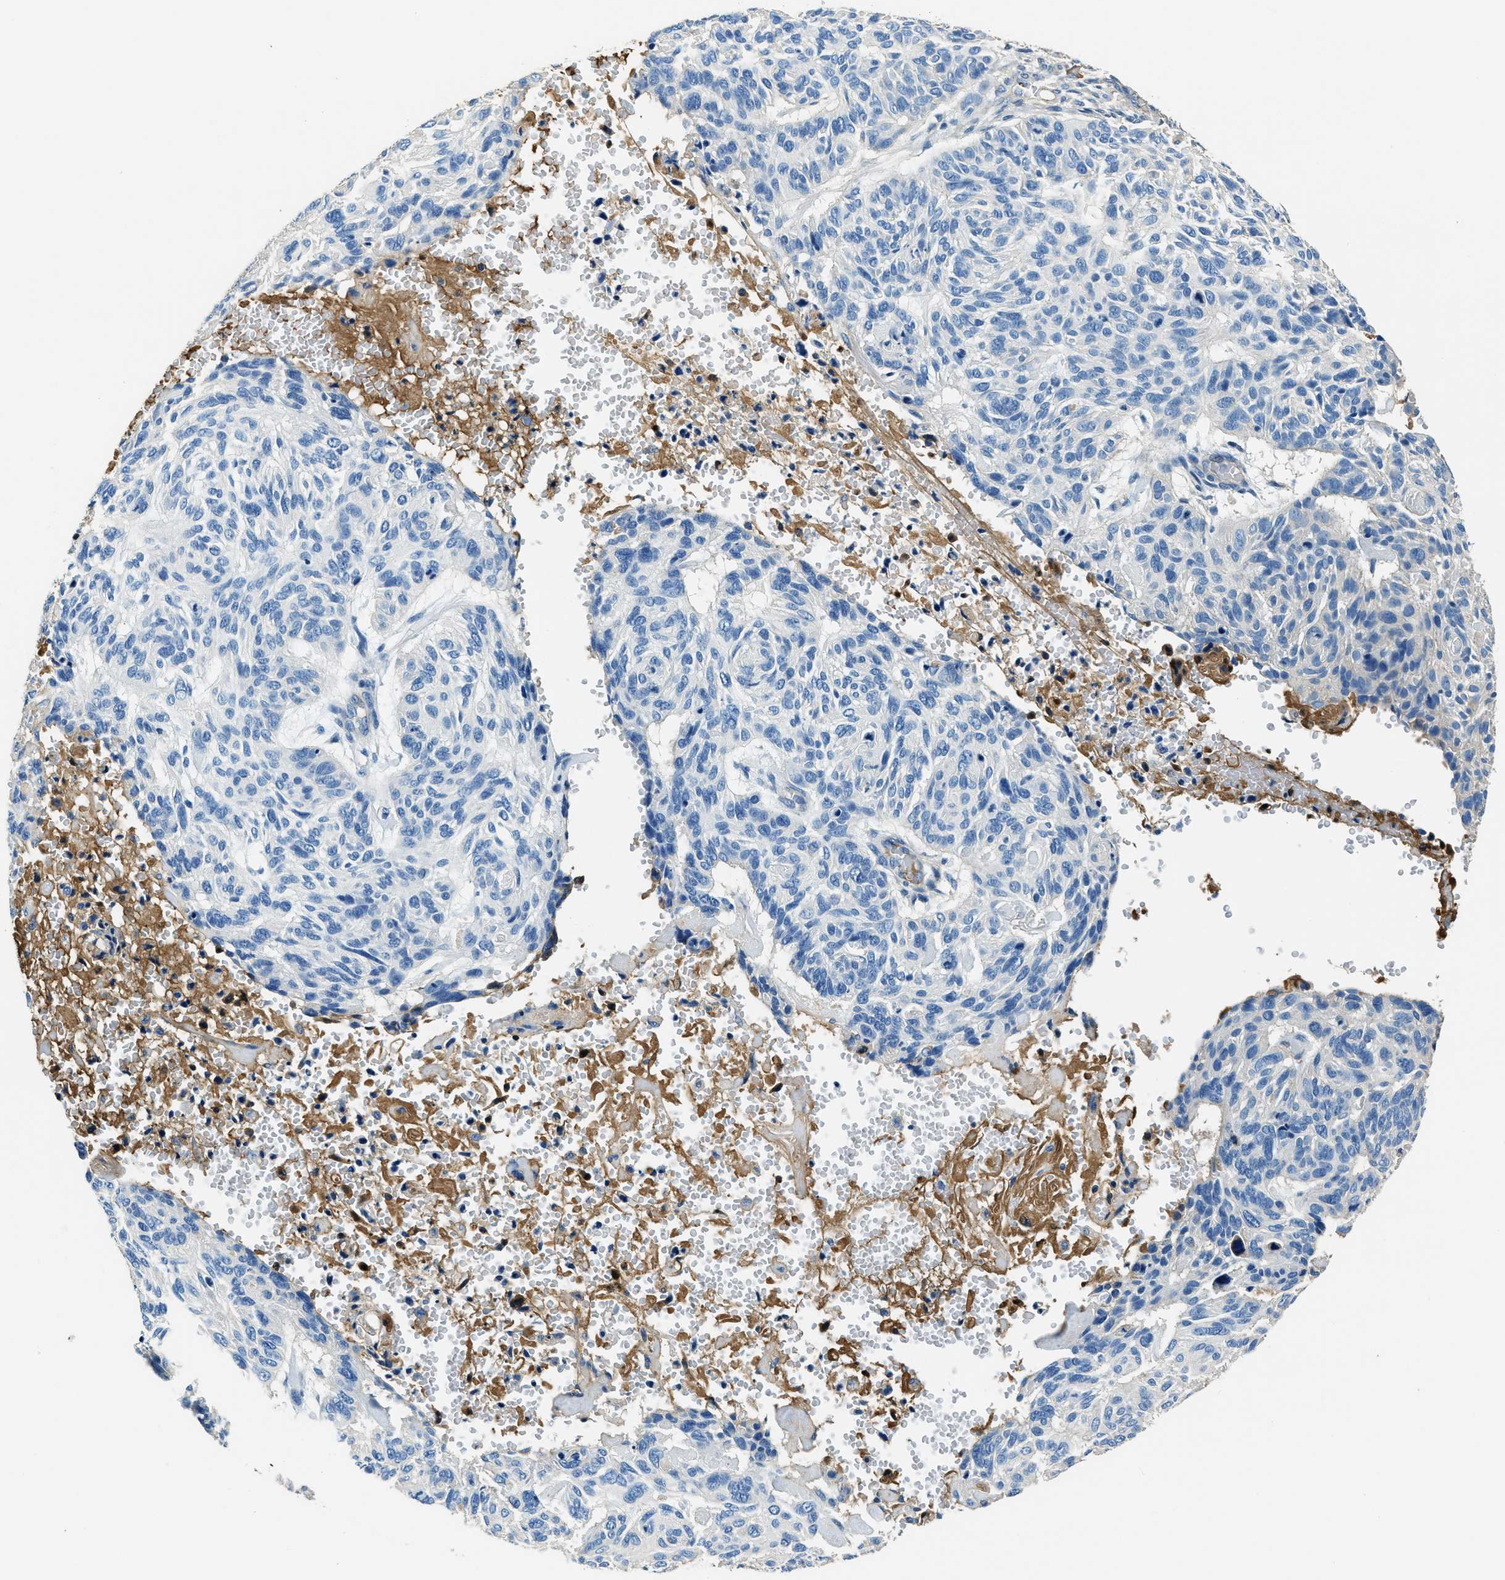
{"staining": {"intensity": "negative", "quantity": "none", "location": "none"}, "tissue": "skin cancer", "cell_type": "Tumor cells", "image_type": "cancer", "snomed": [{"axis": "morphology", "description": "Basal cell carcinoma"}, {"axis": "topography", "description": "Skin"}], "caption": "The IHC image has no significant expression in tumor cells of skin cancer (basal cell carcinoma) tissue.", "gene": "TMEM186", "patient": {"sex": "male", "age": 85}}